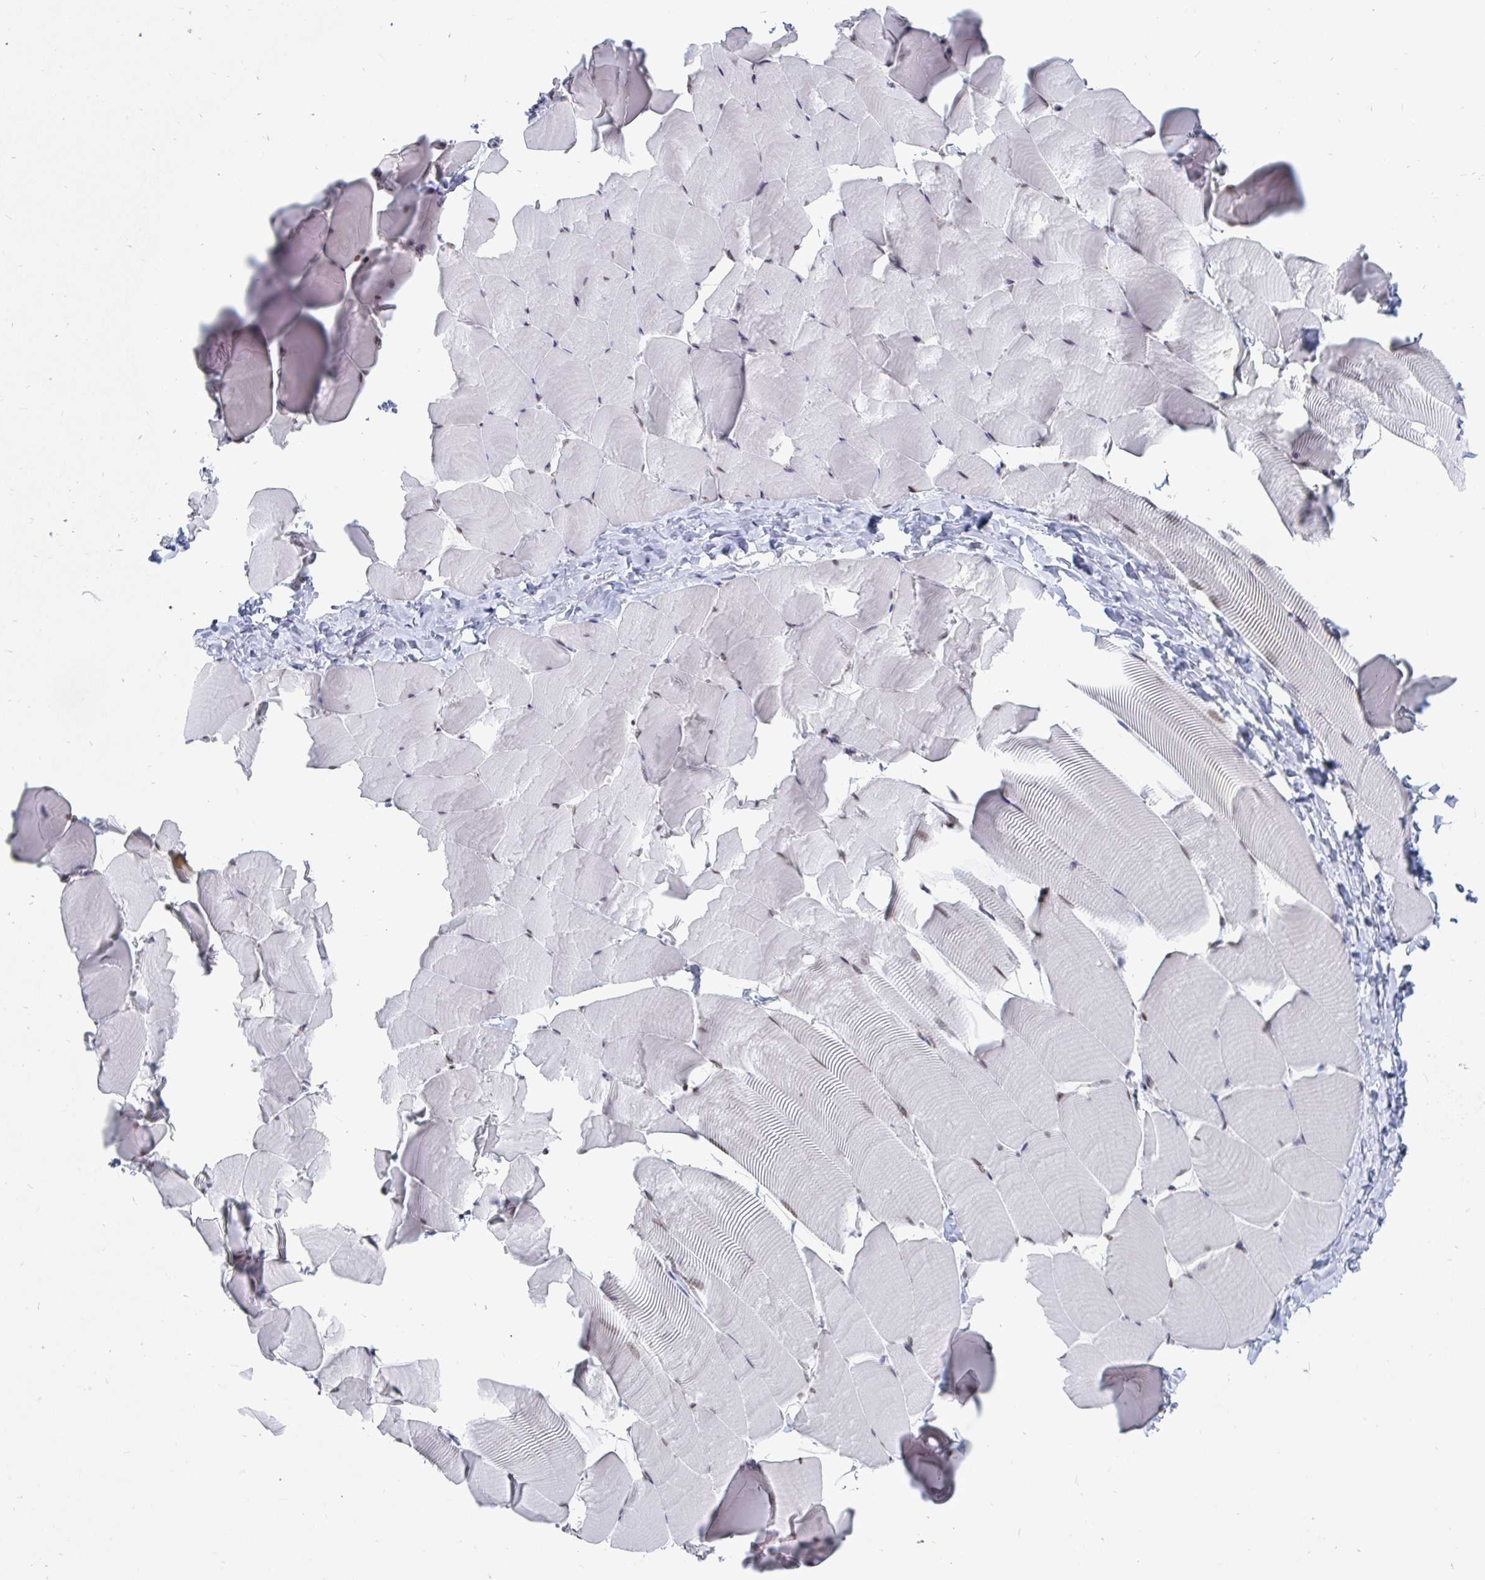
{"staining": {"intensity": "moderate", "quantity": "25%-75%", "location": "nuclear"}, "tissue": "skeletal muscle", "cell_type": "Myocytes", "image_type": "normal", "snomed": [{"axis": "morphology", "description": "Normal tissue, NOS"}, {"axis": "topography", "description": "Skeletal muscle"}], "caption": "Moderate nuclear expression is appreciated in approximately 25%-75% of myocytes in normal skeletal muscle.", "gene": "TRIP12", "patient": {"sex": "male", "age": 25}}